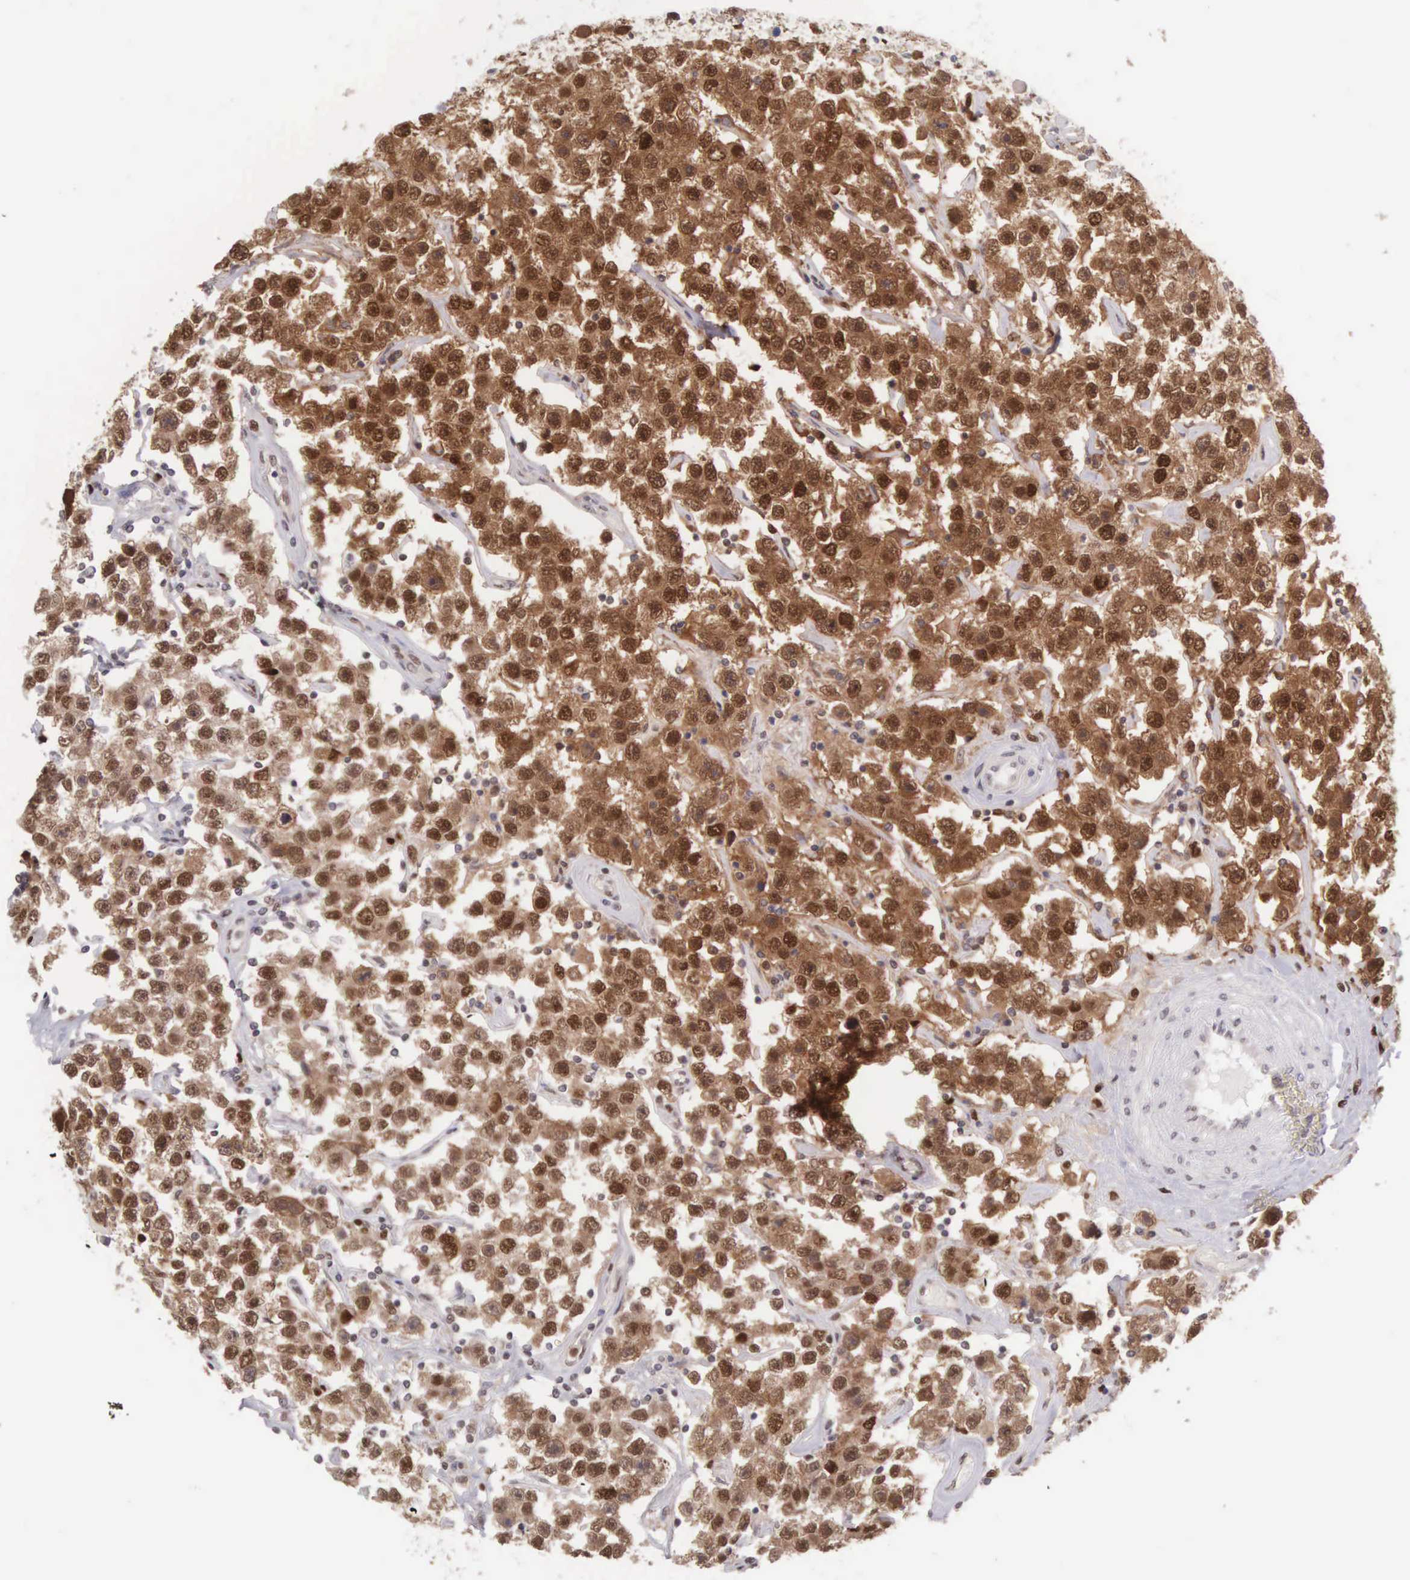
{"staining": {"intensity": "strong", "quantity": ">75%", "location": "nuclear"}, "tissue": "testis cancer", "cell_type": "Tumor cells", "image_type": "cancer", "snomed": [{"axis": "morphology", "description": "Seminoma, NOS"}, {"axis": "topography", "description": "Testis"}], "caption": "Protein expression analysis of human seminoma (testis) reveals strong nuclear staining in approximately >75% of tumor cells.", "gene": "CCDC117", "patient": {"sex": "male", "age": 52}}